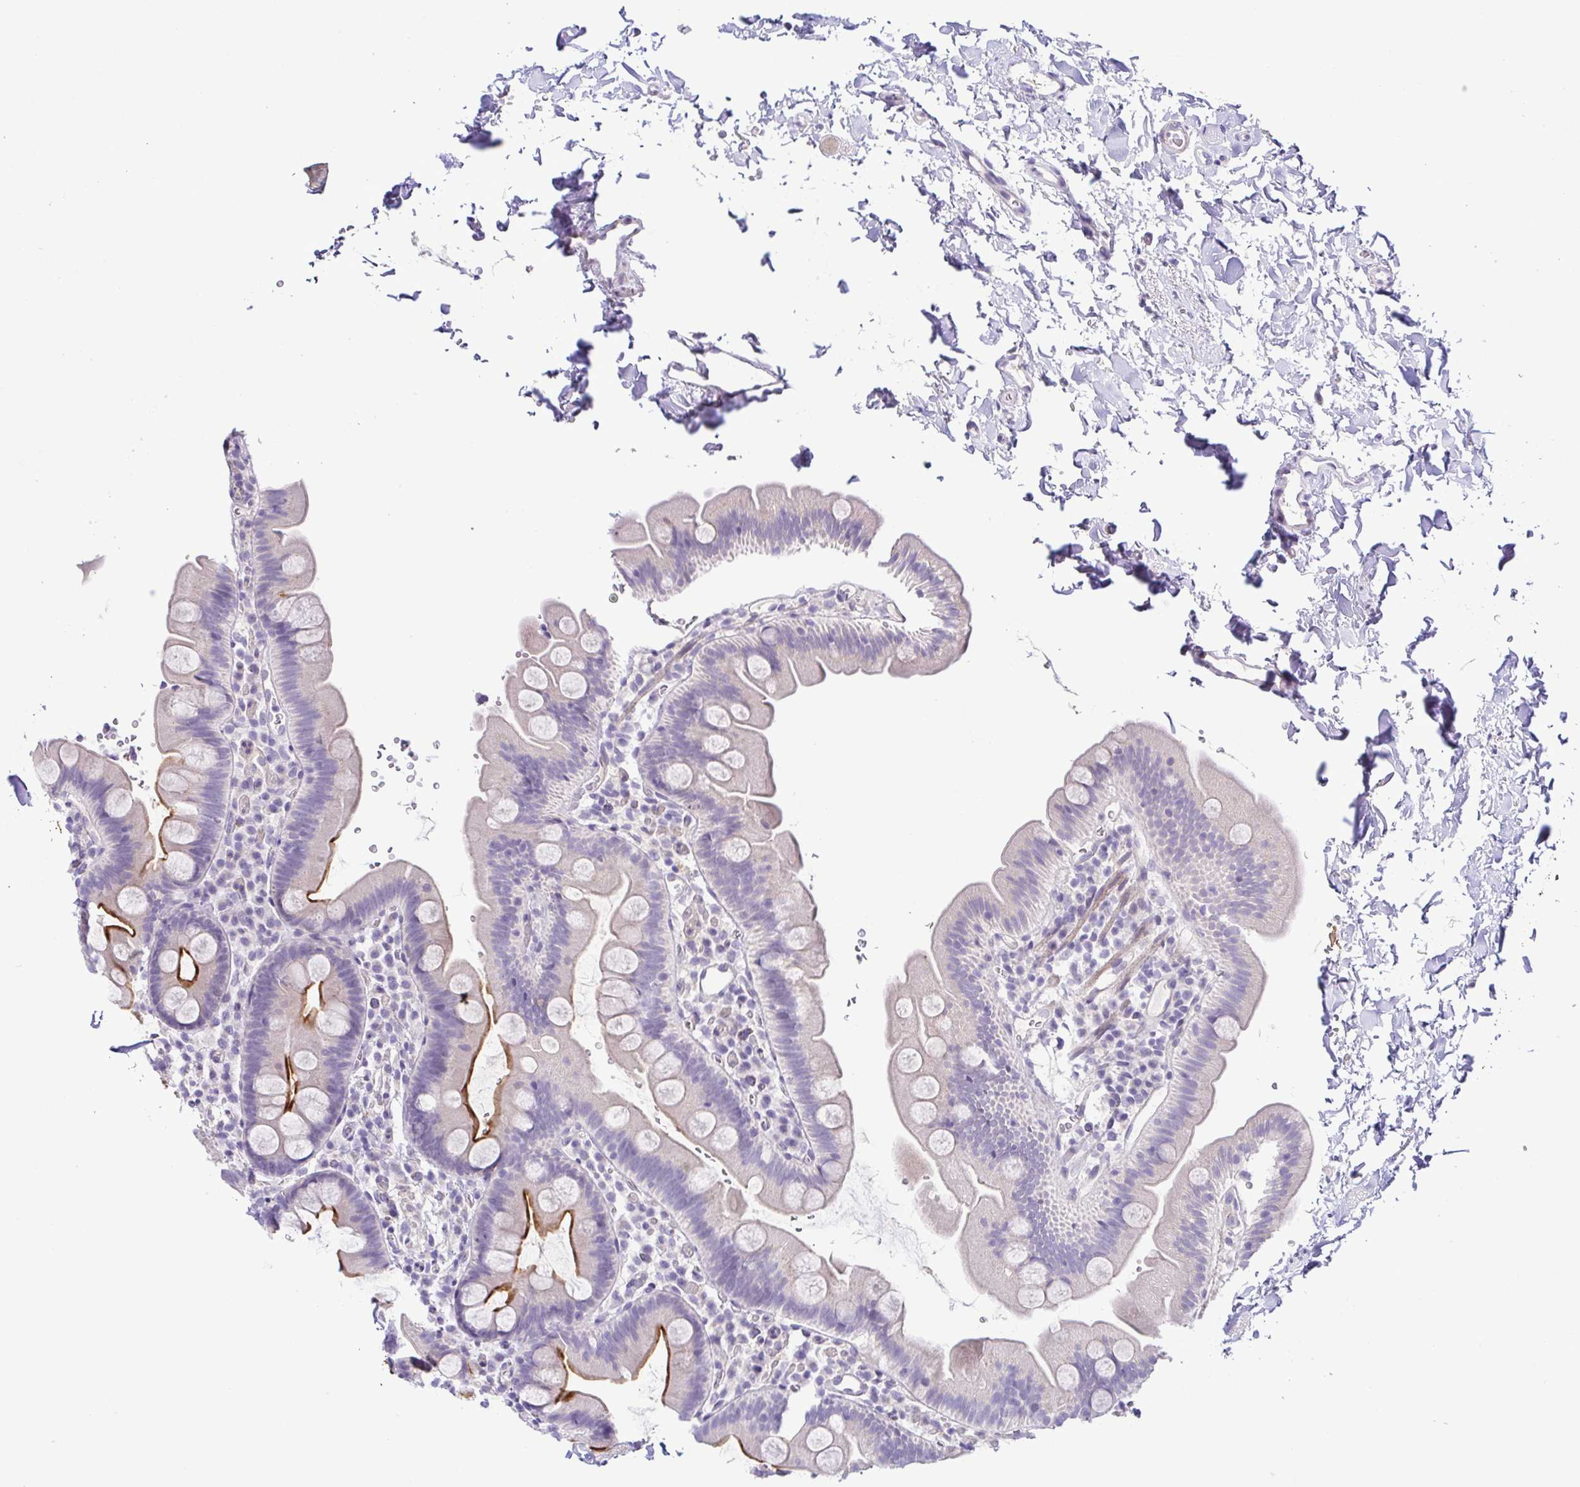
{"staining": {"intensity": "moderate", "quantity": "25%-75%", "location": "cytoplasmic/membranous"}, "tissue": "small intestine", "cell_type": "Glandular cells", "image_type": "normal", "snomed": [{"axis": "morphology", "description": "Normal tissue, NOS"}, {"axis": "topography", "description": "Small intestine"}], "caption": "Immunohistochemical staining of unremarkable small intestine displays moderate cytoplasmic/membranous protein positivity in about 25%-75% of glandular cells.", "gene": "TERT", "patient": {"sex": "female", "age": 68}}